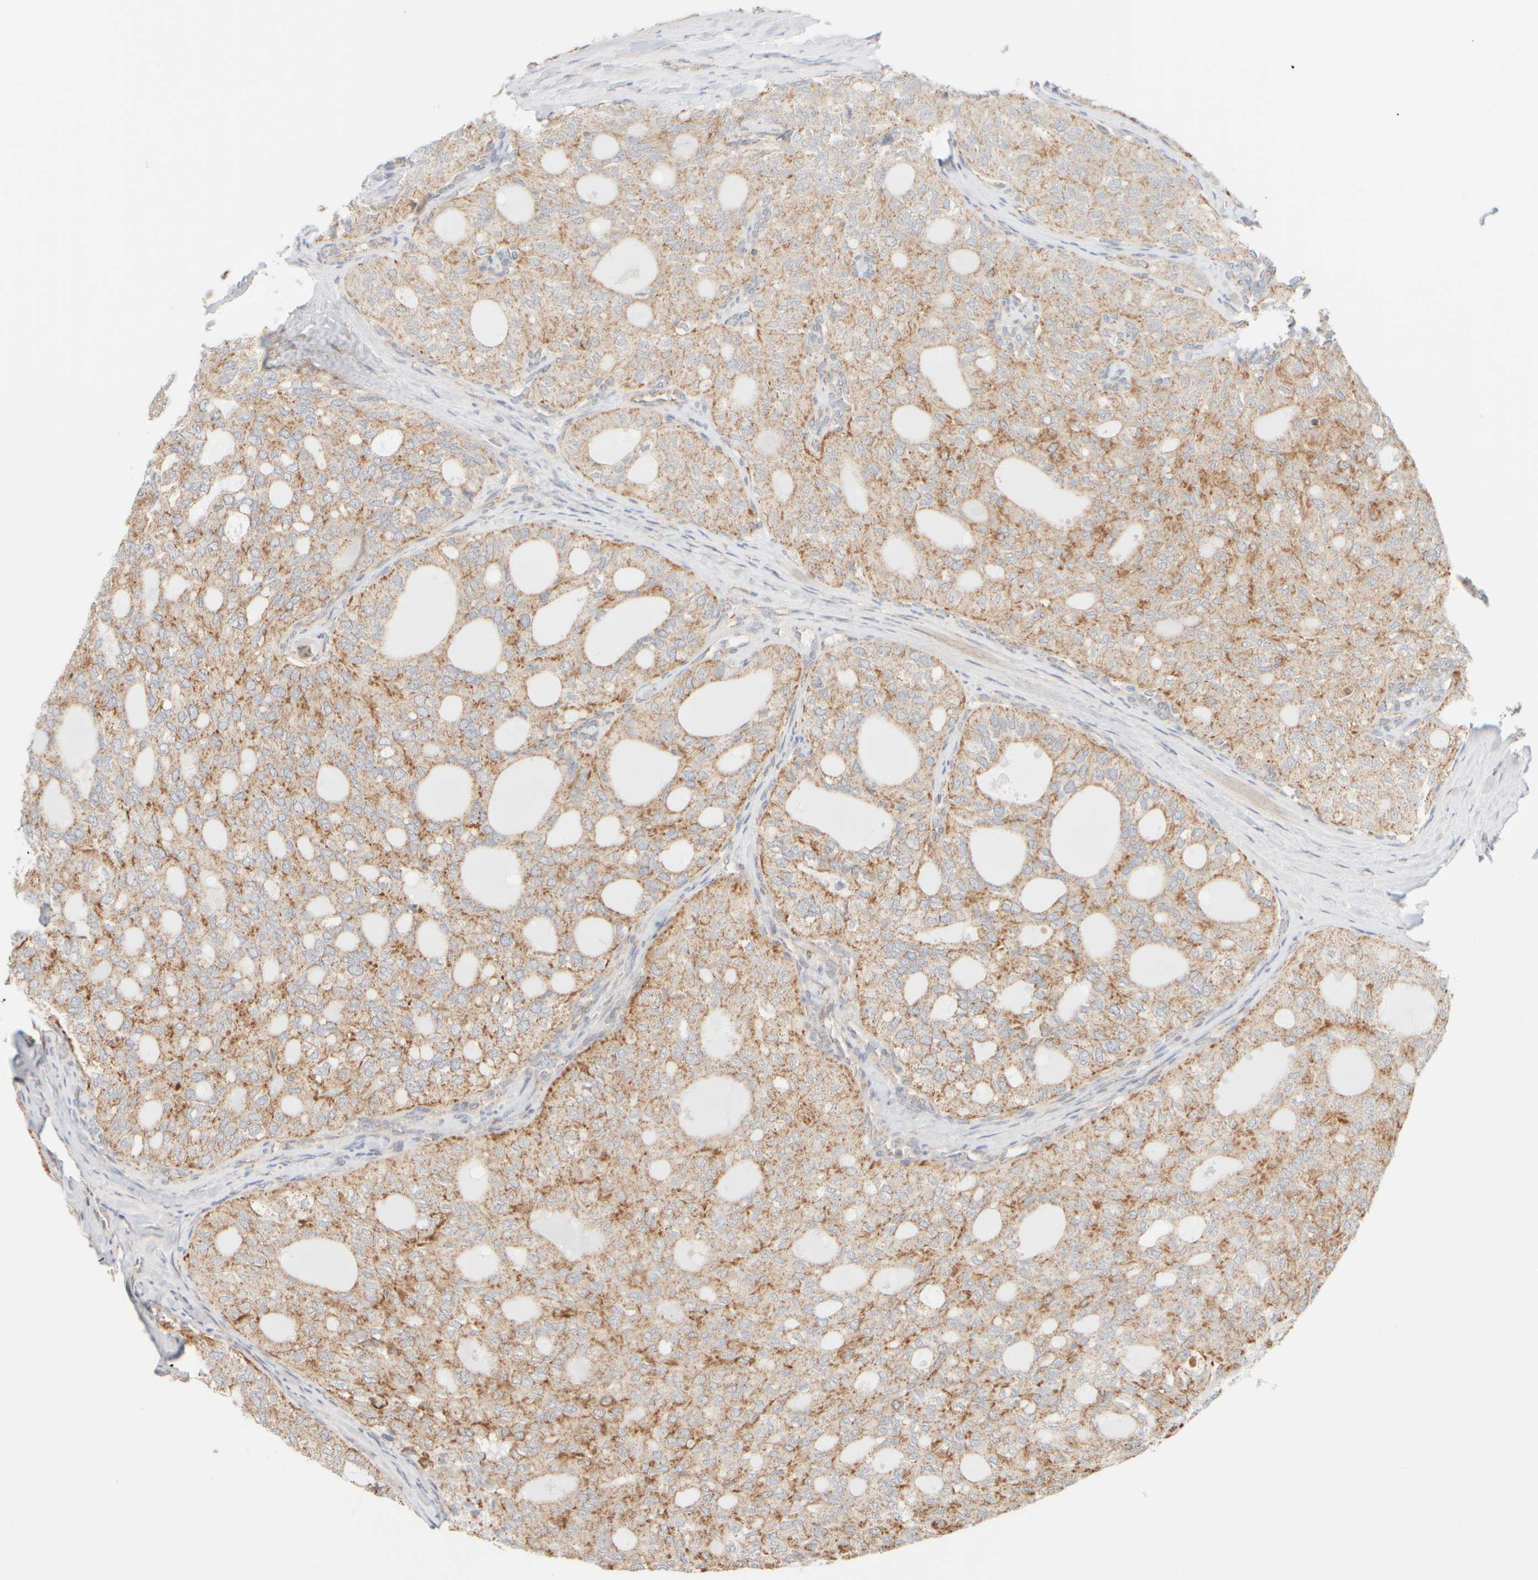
{"staining": {"intensity": "moderate", "quantity": ">75%", "location": "cytoplasmic/membranous"}, "tissue": "thyroid cancer", "cell_type": "Tumor cells", "image_type": "cancer", "snomed": [{"axis": "morphology", "description": "Follicular adenoma carcinoma, NOS"}, {"axis": "topography", "description": "Thyroid gland"}], "caption": "Immunohistochemistry (IHC) (DAB (3,3'-diaminobenzidine)) staining of human thyroid cancer reveals moderate cytoplasmic/membranous protein staining in approximately >75% of tumor cells.", "gene": "APBB2", "patient": {"sex": "male", "age": 75}}